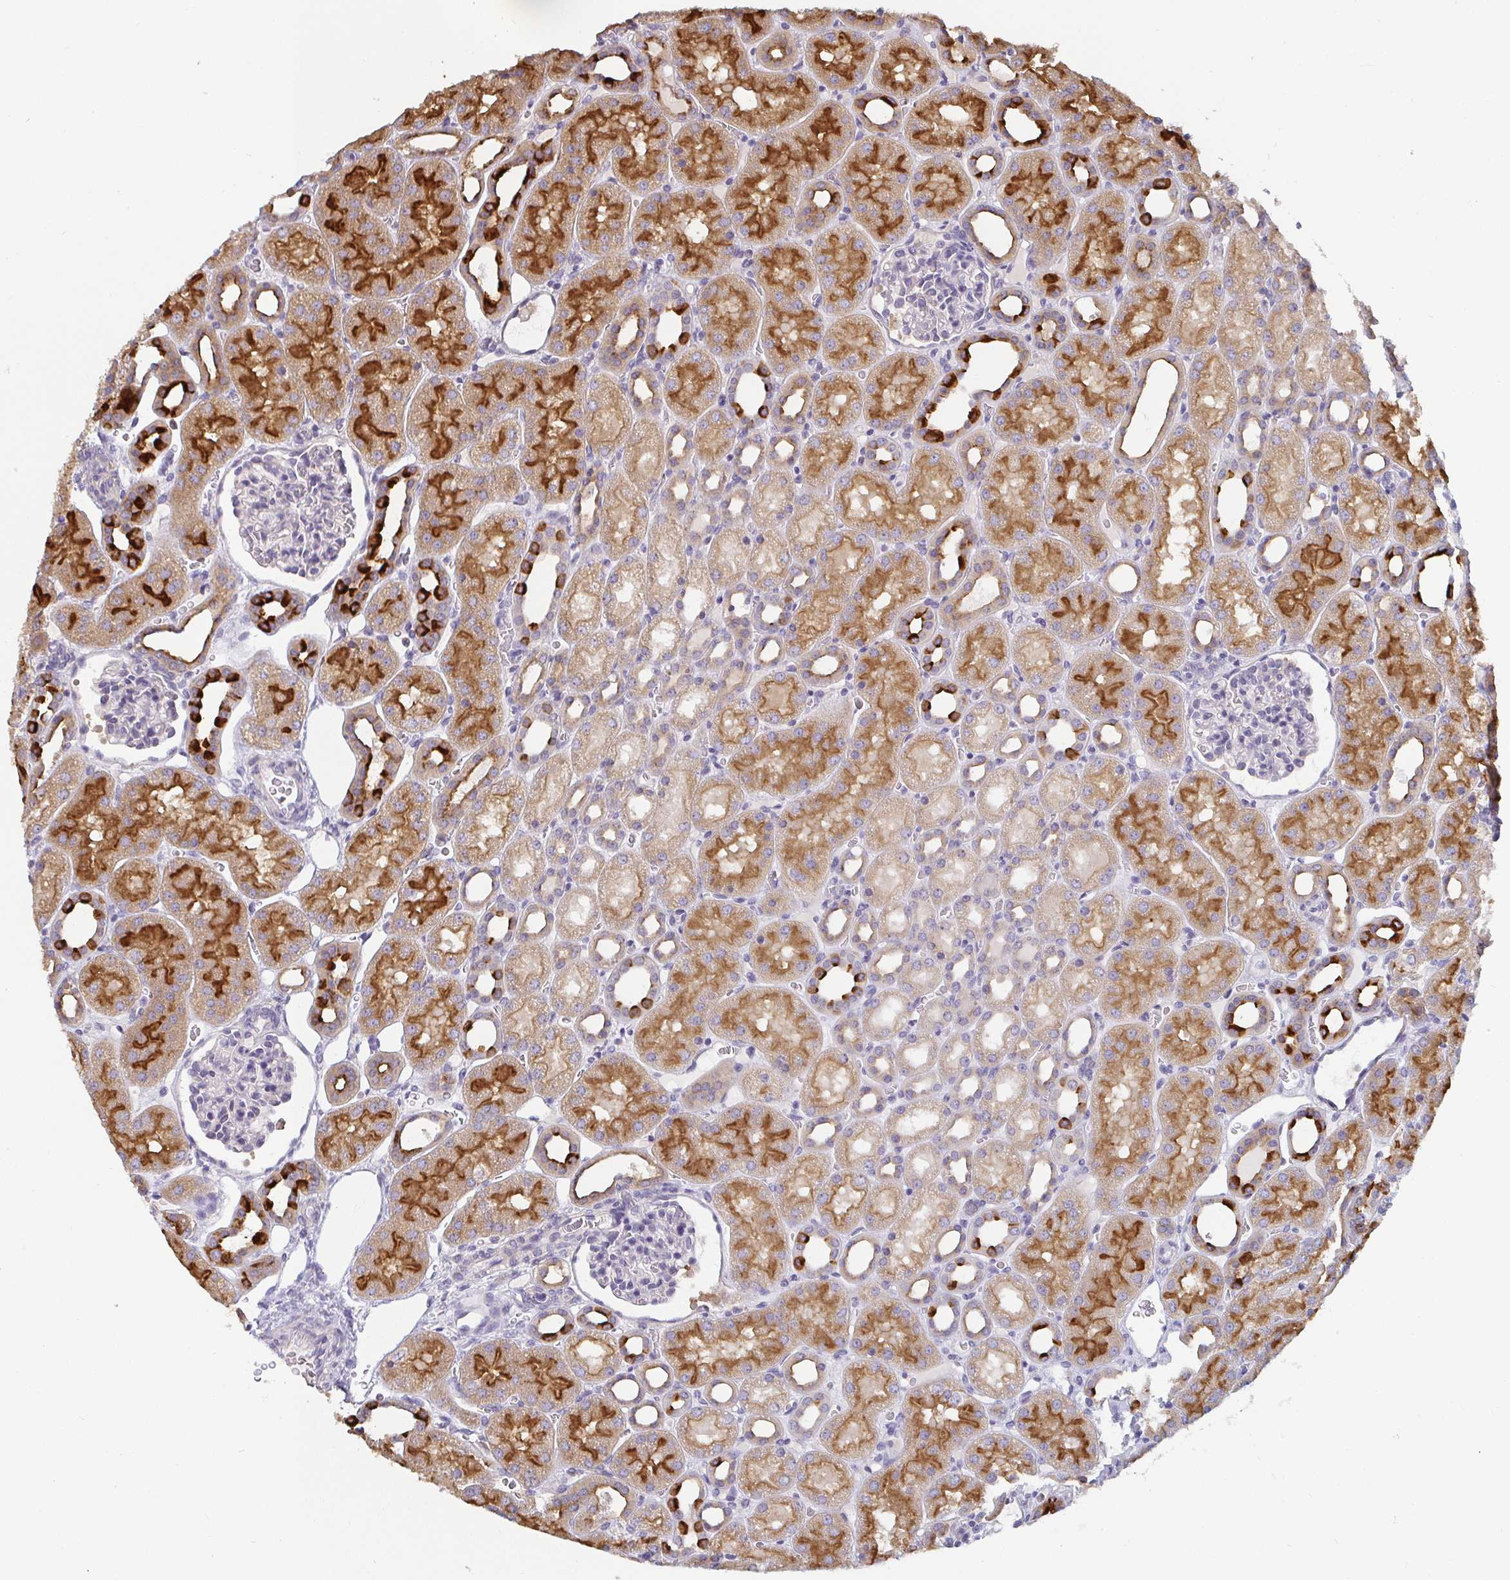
{"staining": {"intensity": "negative", "quantity": "none", "location": "none"}, "tissue": "kidney", "cell_type": "Cells in glomeruli", "image_type": "normal", "snomed": [{"axis": "morphology", "description": "Normal tissue, NOS"}, {"axis": "topography", "description": "Kidney"}], "caption": "IHC image of benign kidney stained for a protein (brown), which demonstrates no positivity in cells in glomeruli.", "gene": "CDH18", "patient": {"sex": "male", "age": 2}}